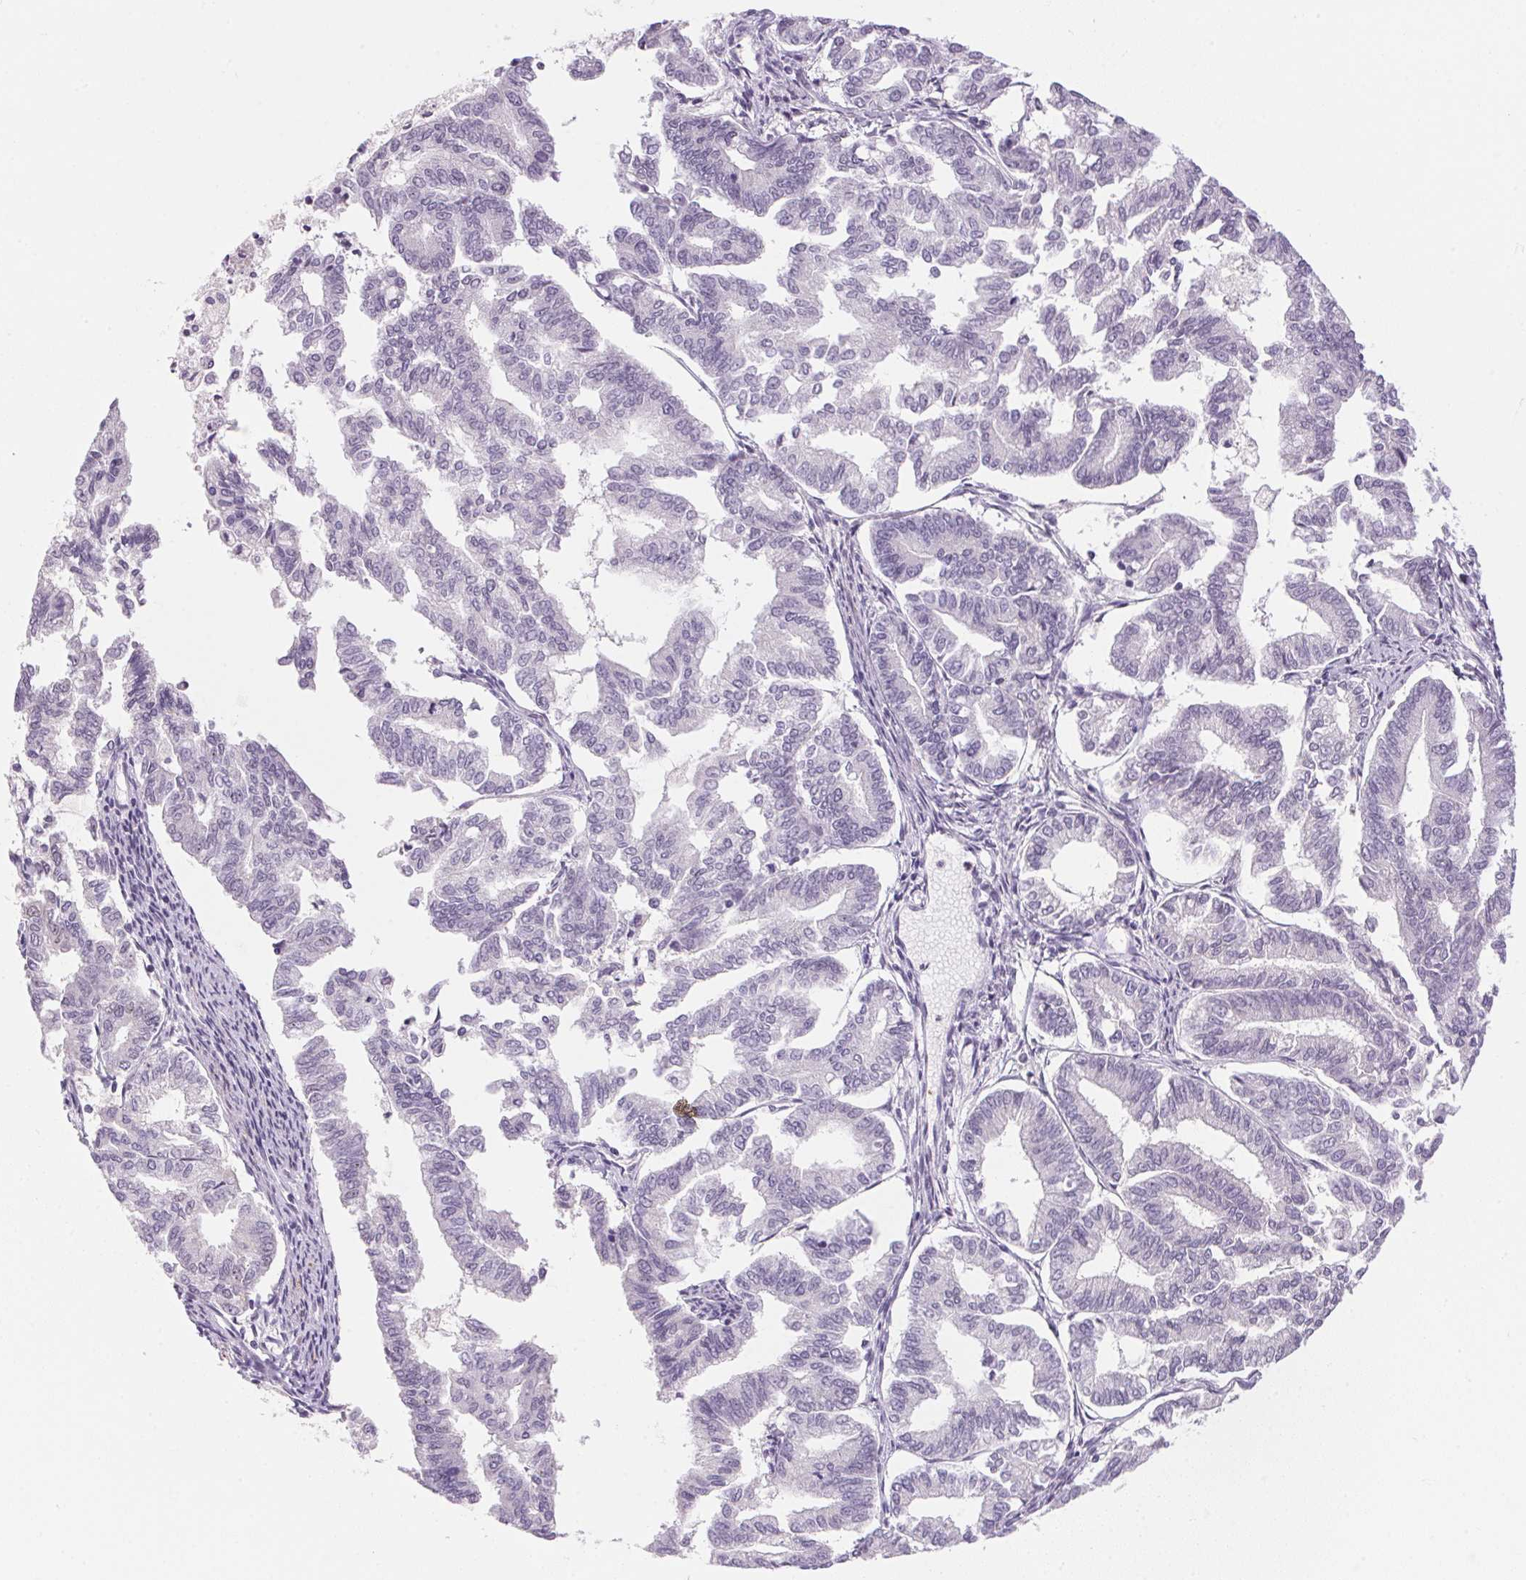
{"staining": {"intensity": "negative", "quantity": "none", "location": "none"}, "tissue": "endometrial cancer", "cell_type": "Tumor cells", "image_type": "cancer", "snomed": [{"axis": "morphology", "description": "Adenocarcinoma, NOS"}, {"axis": "topography", "description": "Endometrium"}], "caption": "This is an IHC image of human adenocarcinoma (endometrial). There is no expression in tumor cells.", "gene": "ECPAS", "patient": {"sex": "female", "age": 79}}